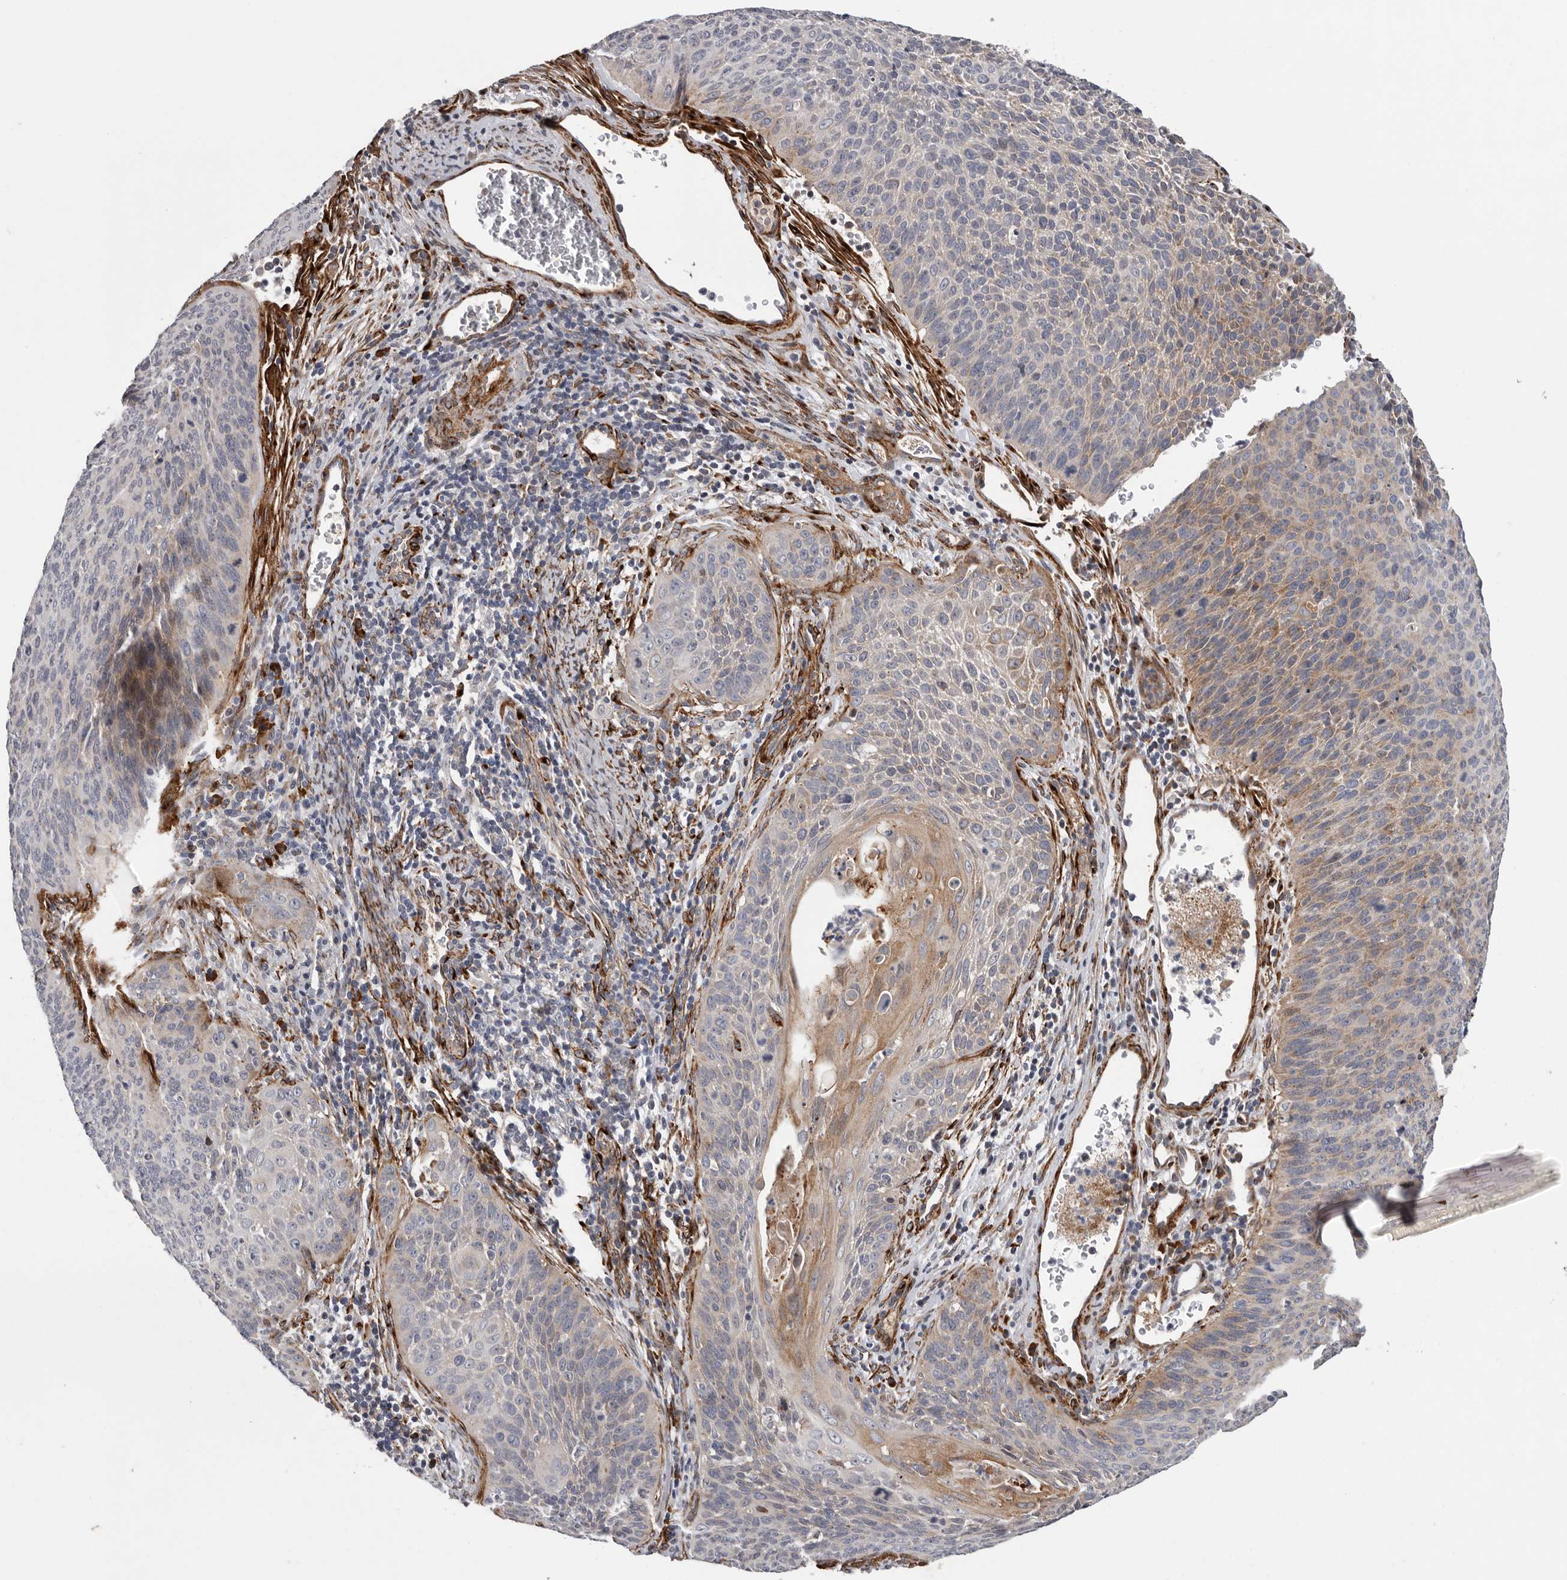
{"staining": {"intensity": "moderate", "quantity": "<25%", "location": "cytoplasmic/membranous"}, "tissue": "cervical cancer", "cell_type": "Tumor cells", "image_type": "cancer", "snomed": [{"axis": "morphology", "description": "Squamous cell carcinoma, NOS"}, {"axis": "topography", "description": "Cervix"}], "caption": "Immunohistochemical staining of squamous cell carcinoma (cervical) exhibits low levels of moderate cytoplasmic/membranous protein expression in approximately <25% of tumor cells.", "gene": "ATXN3L", "patient": {"sex": "female", "age": 55}}